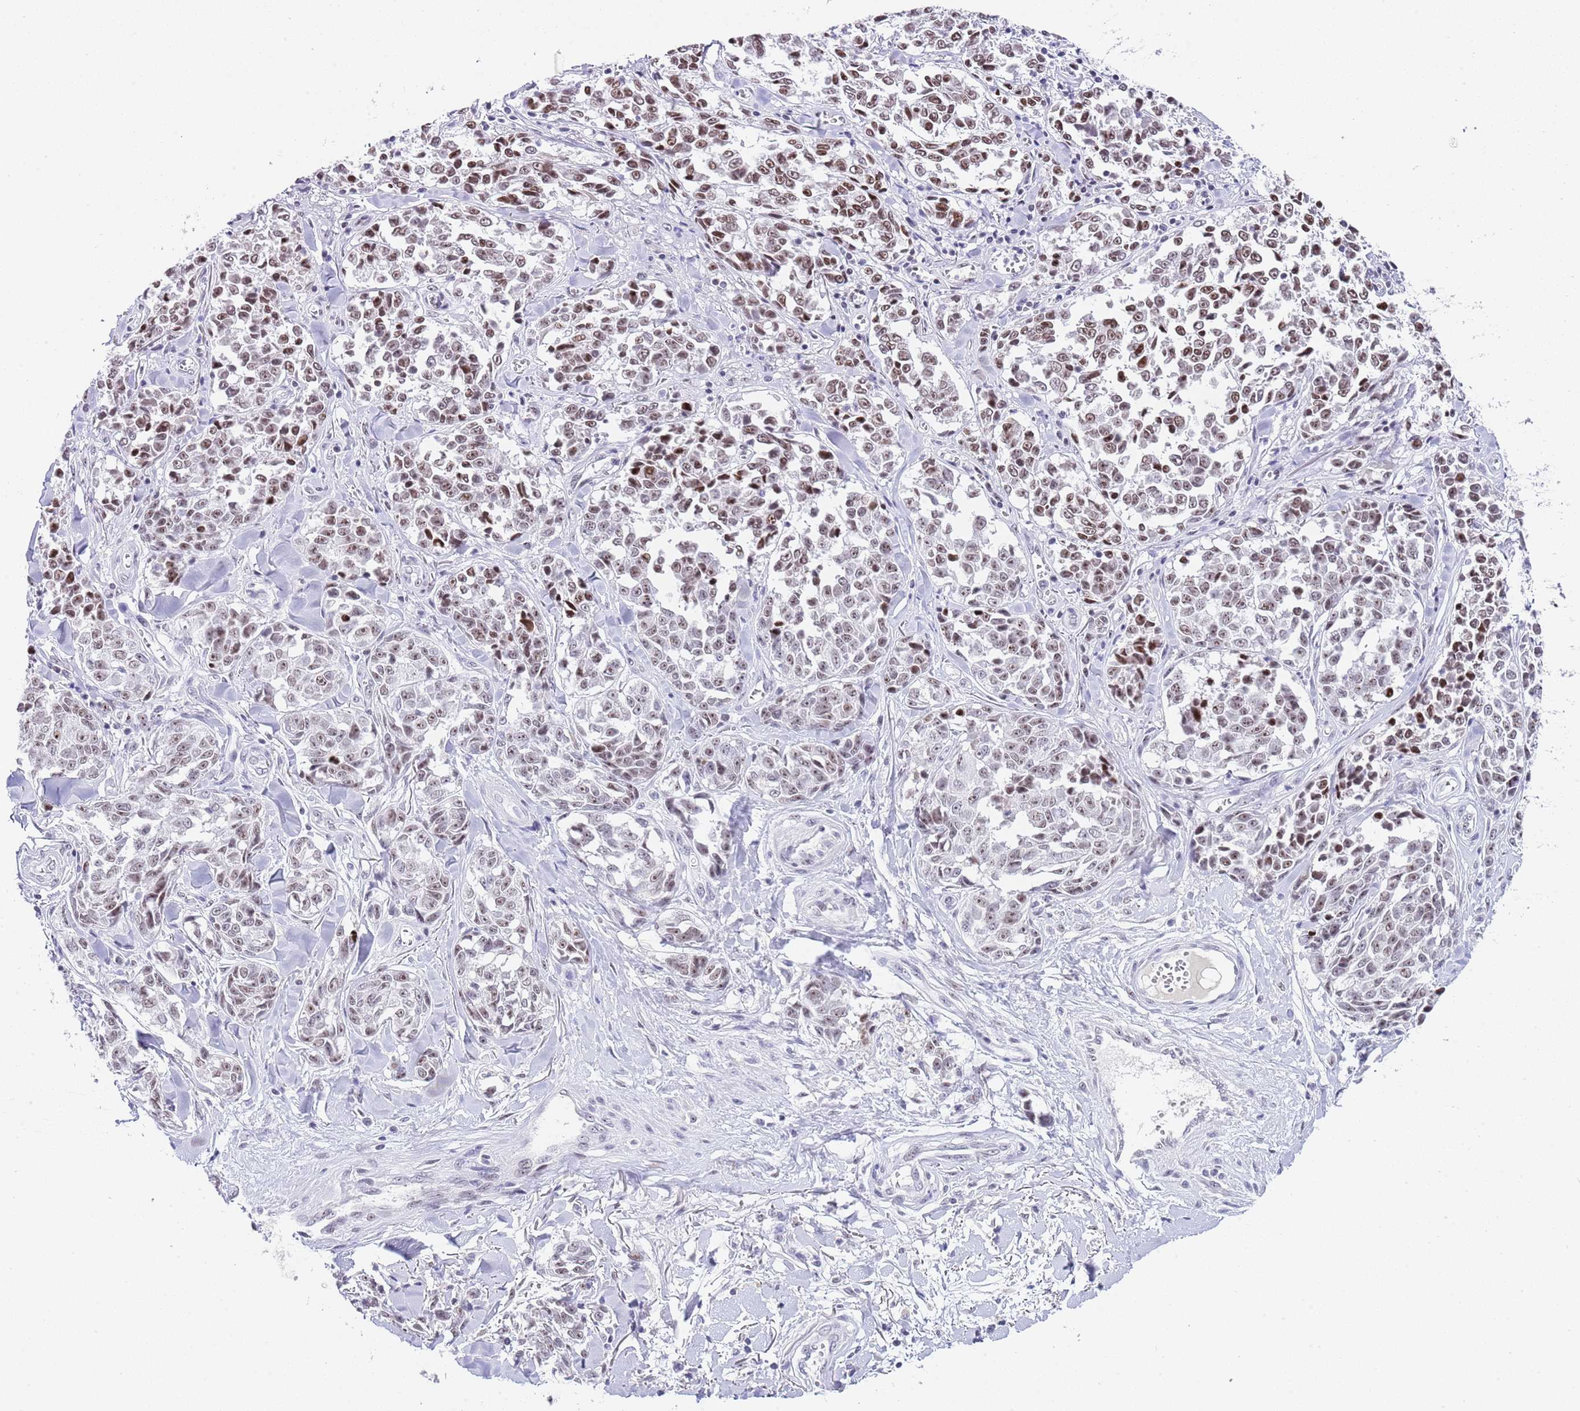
{"staining": {"intensity": "moderate", "quantity": ">75%", "location": "nuclear"}, "tissue": "melanoma", "cell_type": "Tumor cells", "image_type": "cancer", "snomed": [{"axis": "morphology", "description": "Malignant melanoma, NOS"}, {"axis": "topography", "description": "Skin"}], "caption": "A brown stain shows moderate nuclear staining of a protein in human malignant melanoma tumor cells.", "gene": "NOP56", "patient": {"sex": "female", "age": 64}}